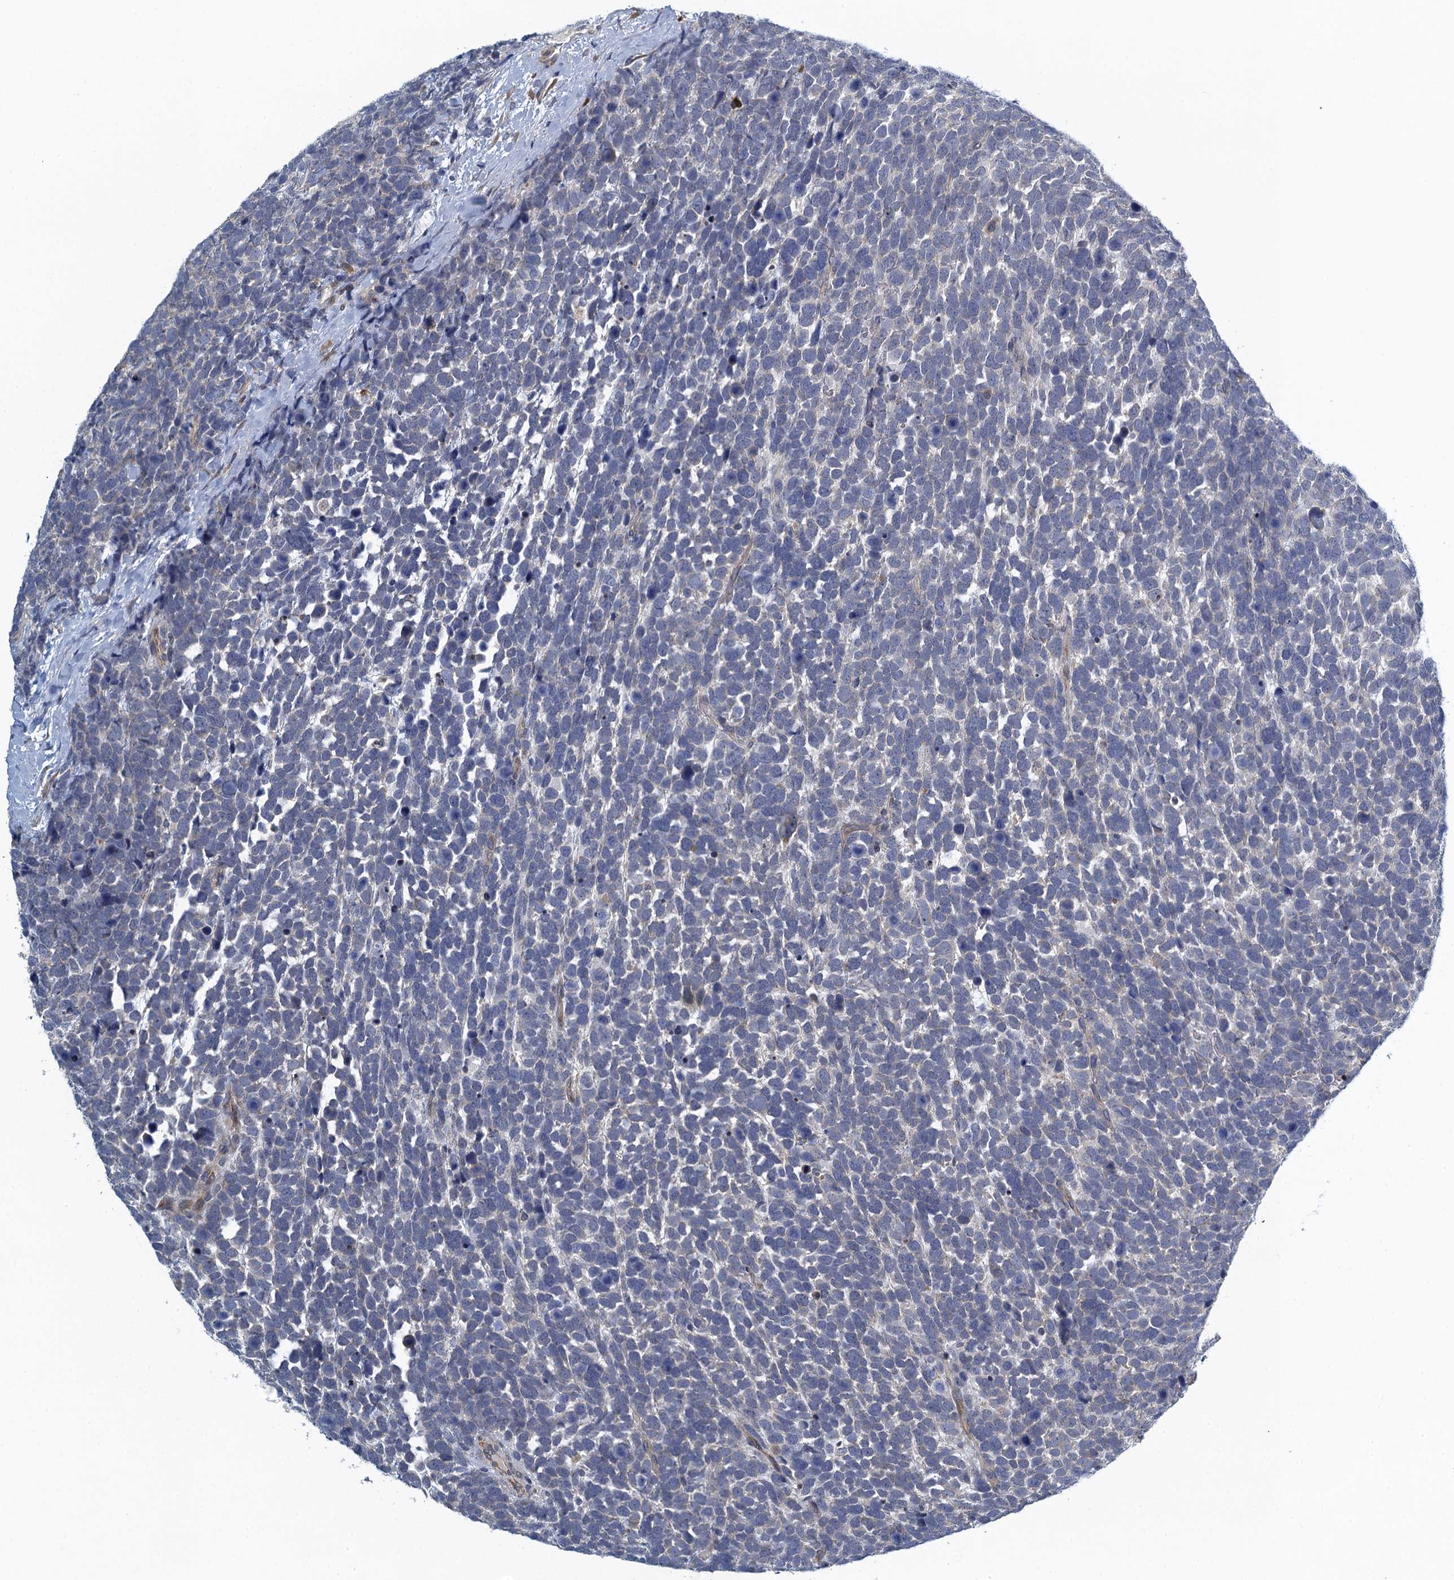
{"staining": {"intensity": "negative", "quantity": "none", "location": "none"}, "tissue": "urothelial cancer", "cell_type": "Tumor cells", "image_type": "cancer", "snomed": [{"axis": "morphology", "description": "Urothelial carcinoma, High grade"}, {"axis": "topography", "description": "Urinary bladder"}], "caption": "High magnification brightfield microscopy of urothelial cancer stained with DAB (3,3'-diaminobenzidine) (brown) and counterstained with hematoxylin (blue): tumor cells show no significant staining.", "gene": "ALG2", "patient": {"sex": "female", "age": 82}}